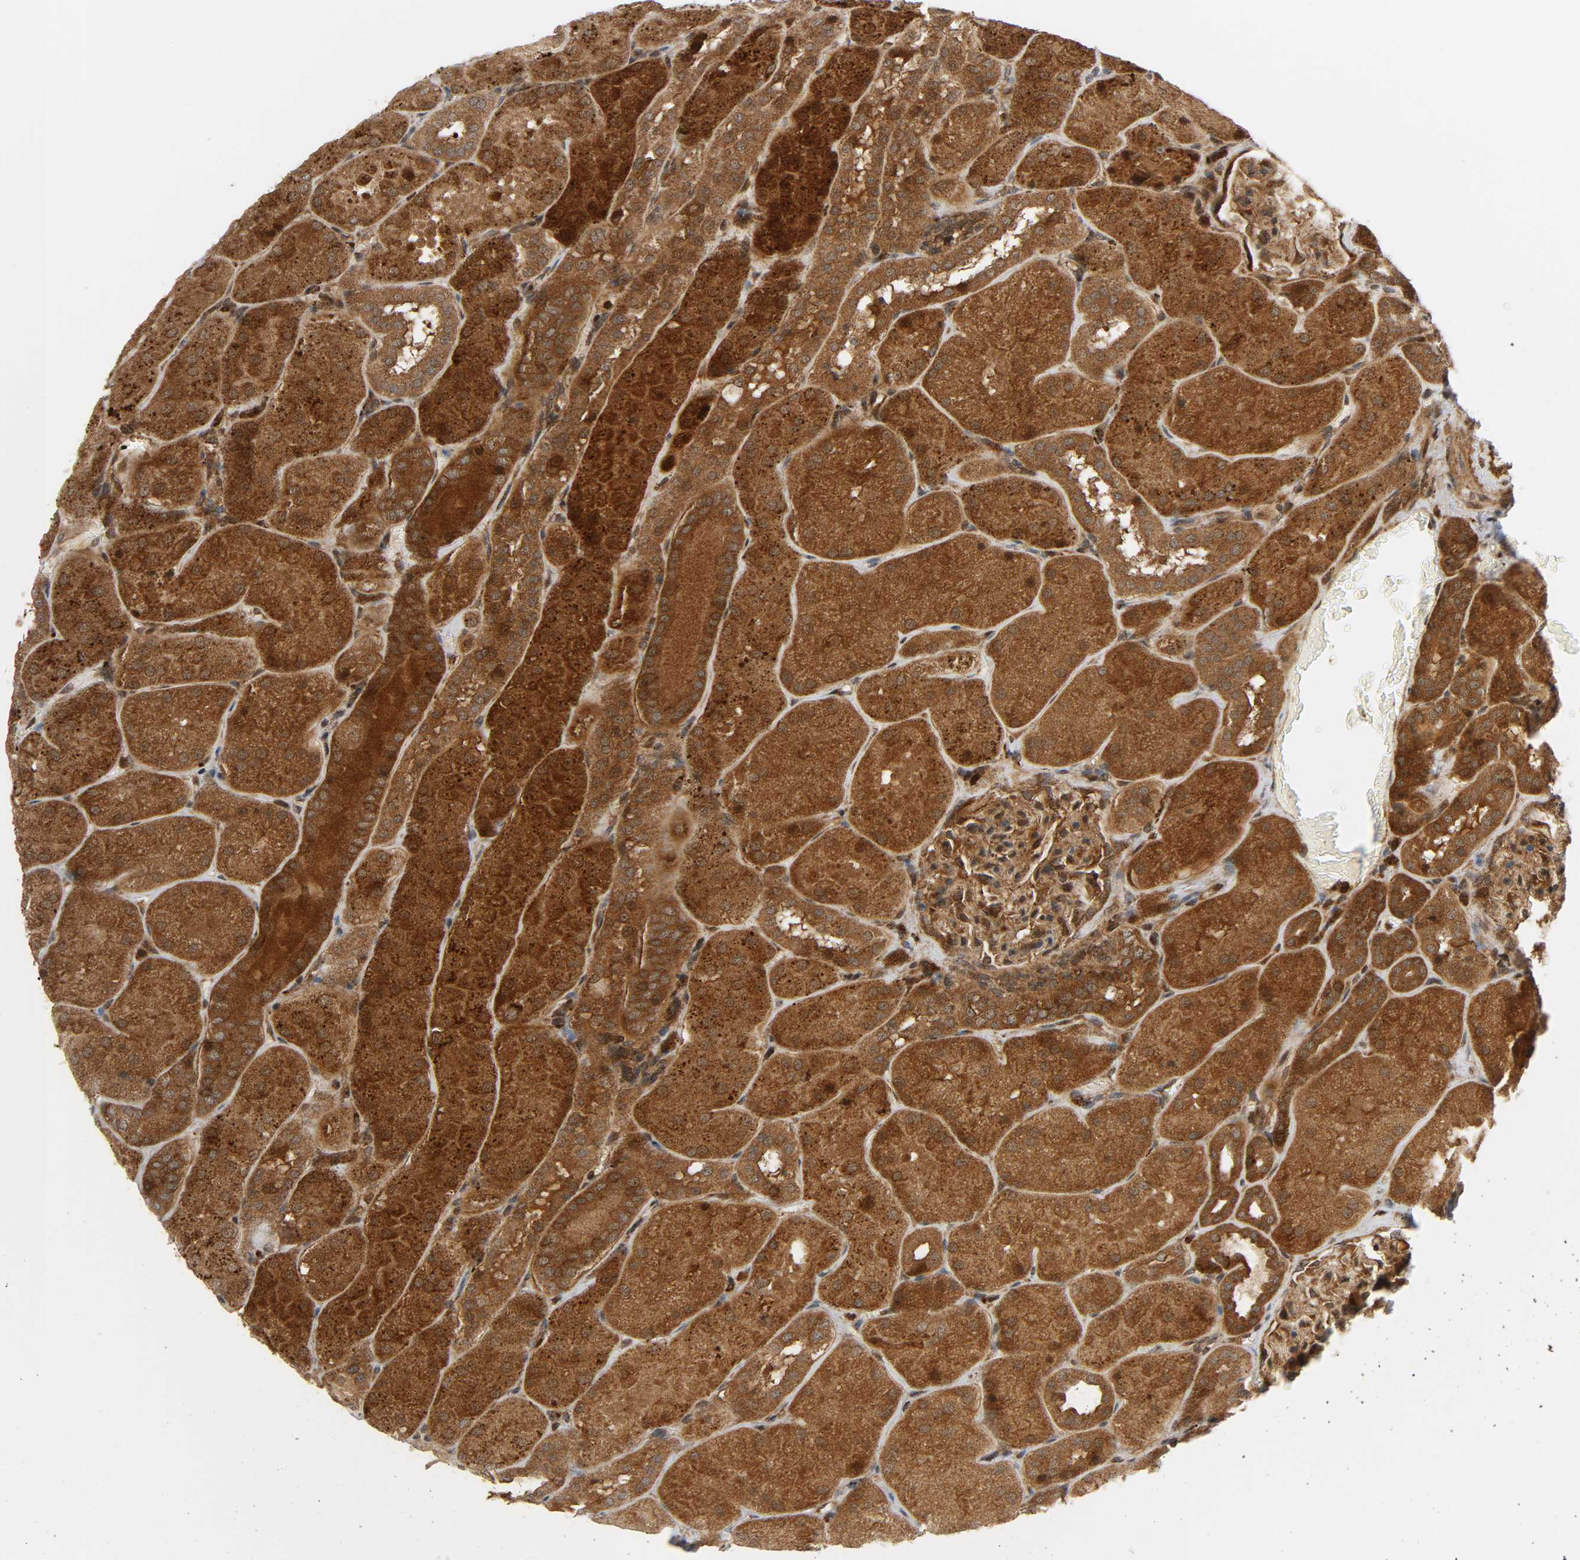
{"staining": {"intensity": "moderate", "quantity": ">75%", "location": "cytoplasmic/membranous"}, "tissue": "kidney", "cell_type": "Cells in glomeruli", "image_type": "normal", "snomed": [{"axis": "morphology", "description": "Normal tissue, NOS"}, {"axis": "topography", "description": "Kidney"}], "caption": "Cells in glomeruli display moderate cytoplasmic/membranous expression in about >75% of cells in benign kidney.", "gene": "CHUK", "patient": {"sex": "male", "age": 28}}